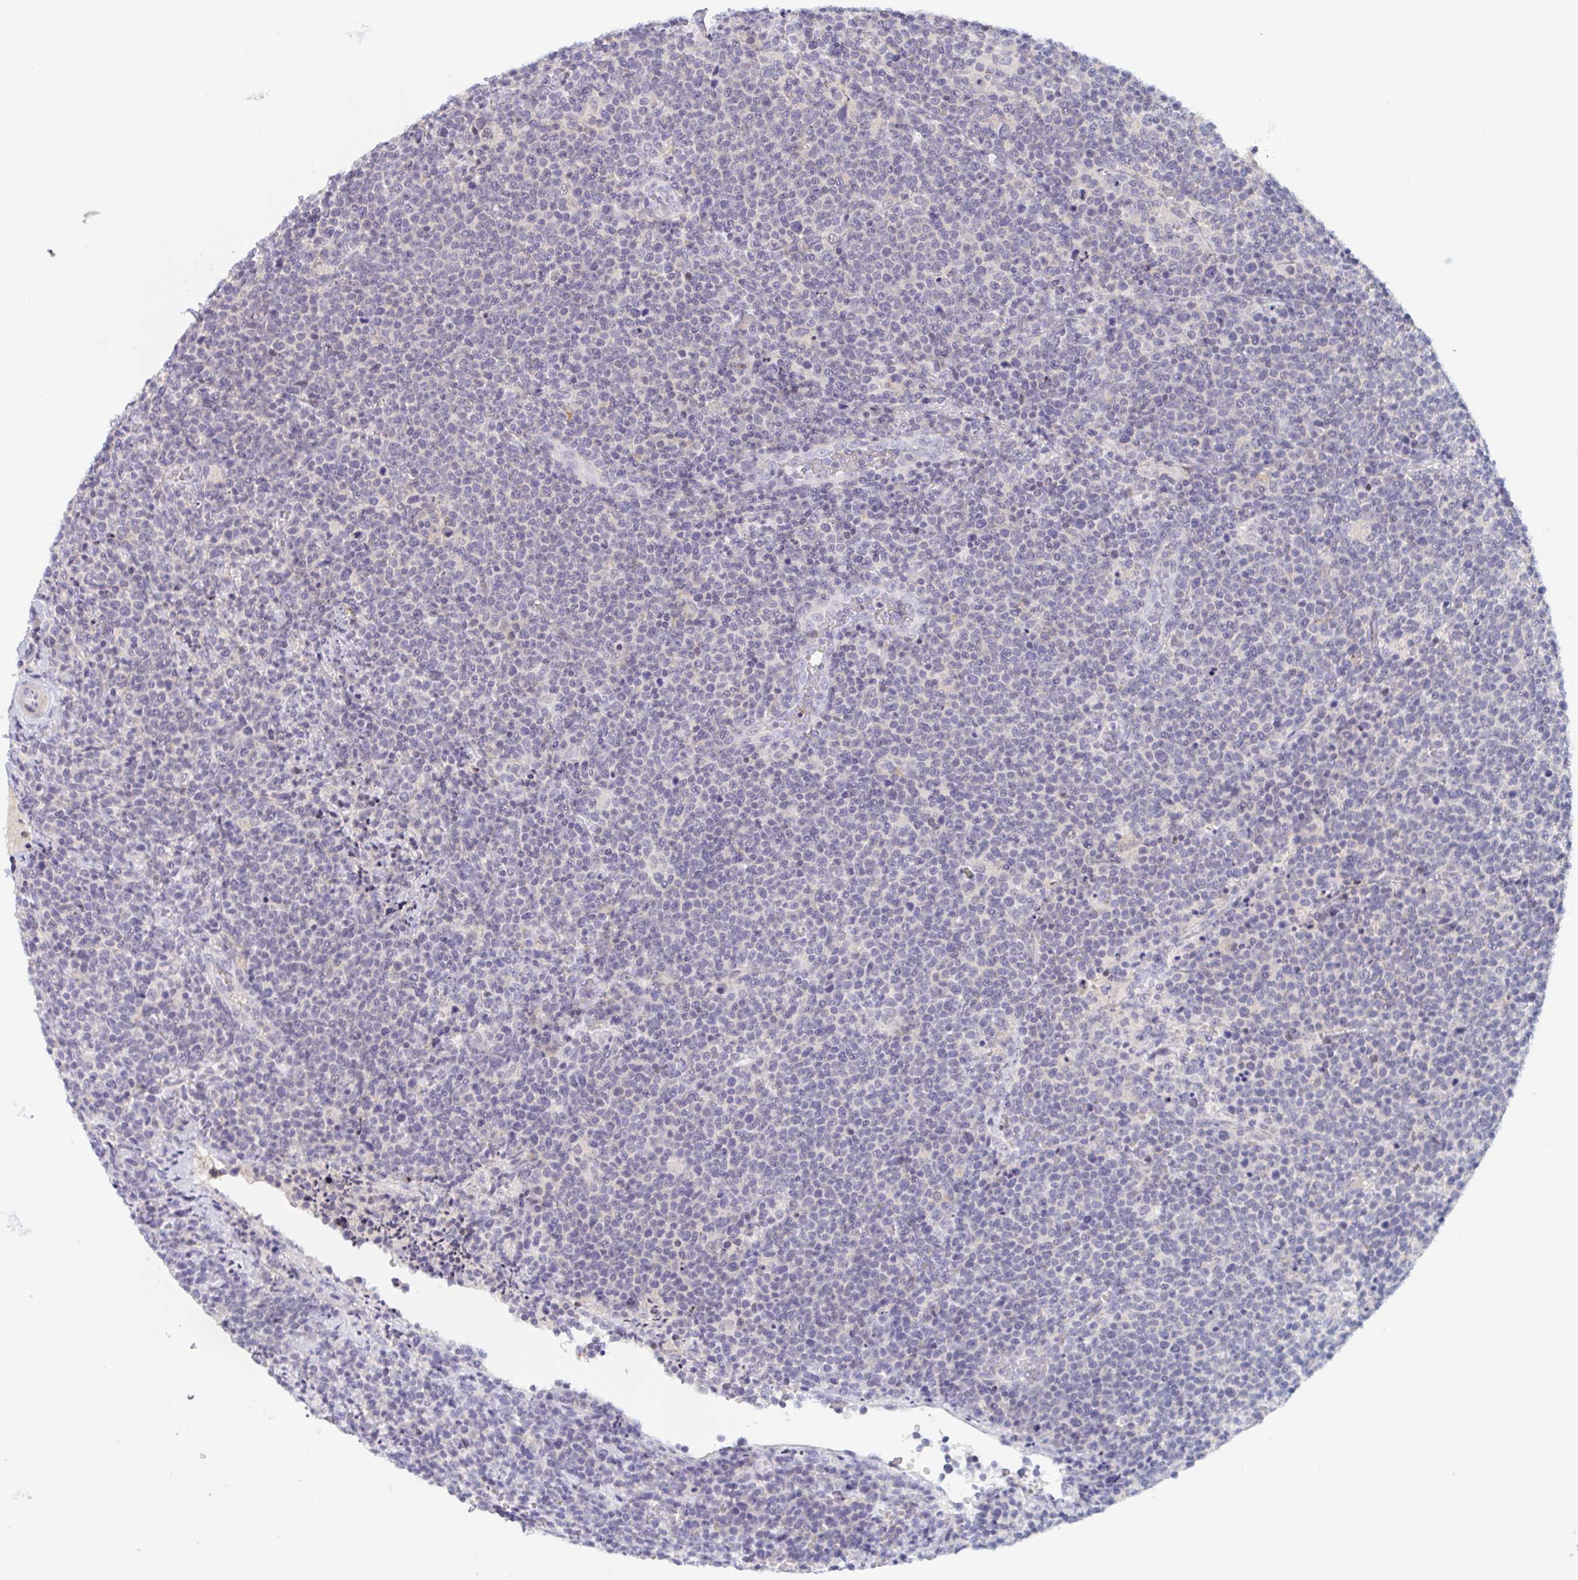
{"staining": {"intensity": "negative", "quantity": "none", "location": "none"}, "tissue": "lymphoma", "cell_type": "Tumor cells", "image_type": "cancer", "snomed": [{"axis": "morphology", "description": "Malignant lymphoma, non-Hodgkin's type, High grade"}, {"axis": "topography", "description": "Lymph node"}], "caption": "Lymphoma was stained to show a protein in brown. There is no significant staining in tumor cells.", "gene": "RHOV", "patient": {"sex": "male", "age": 61}}